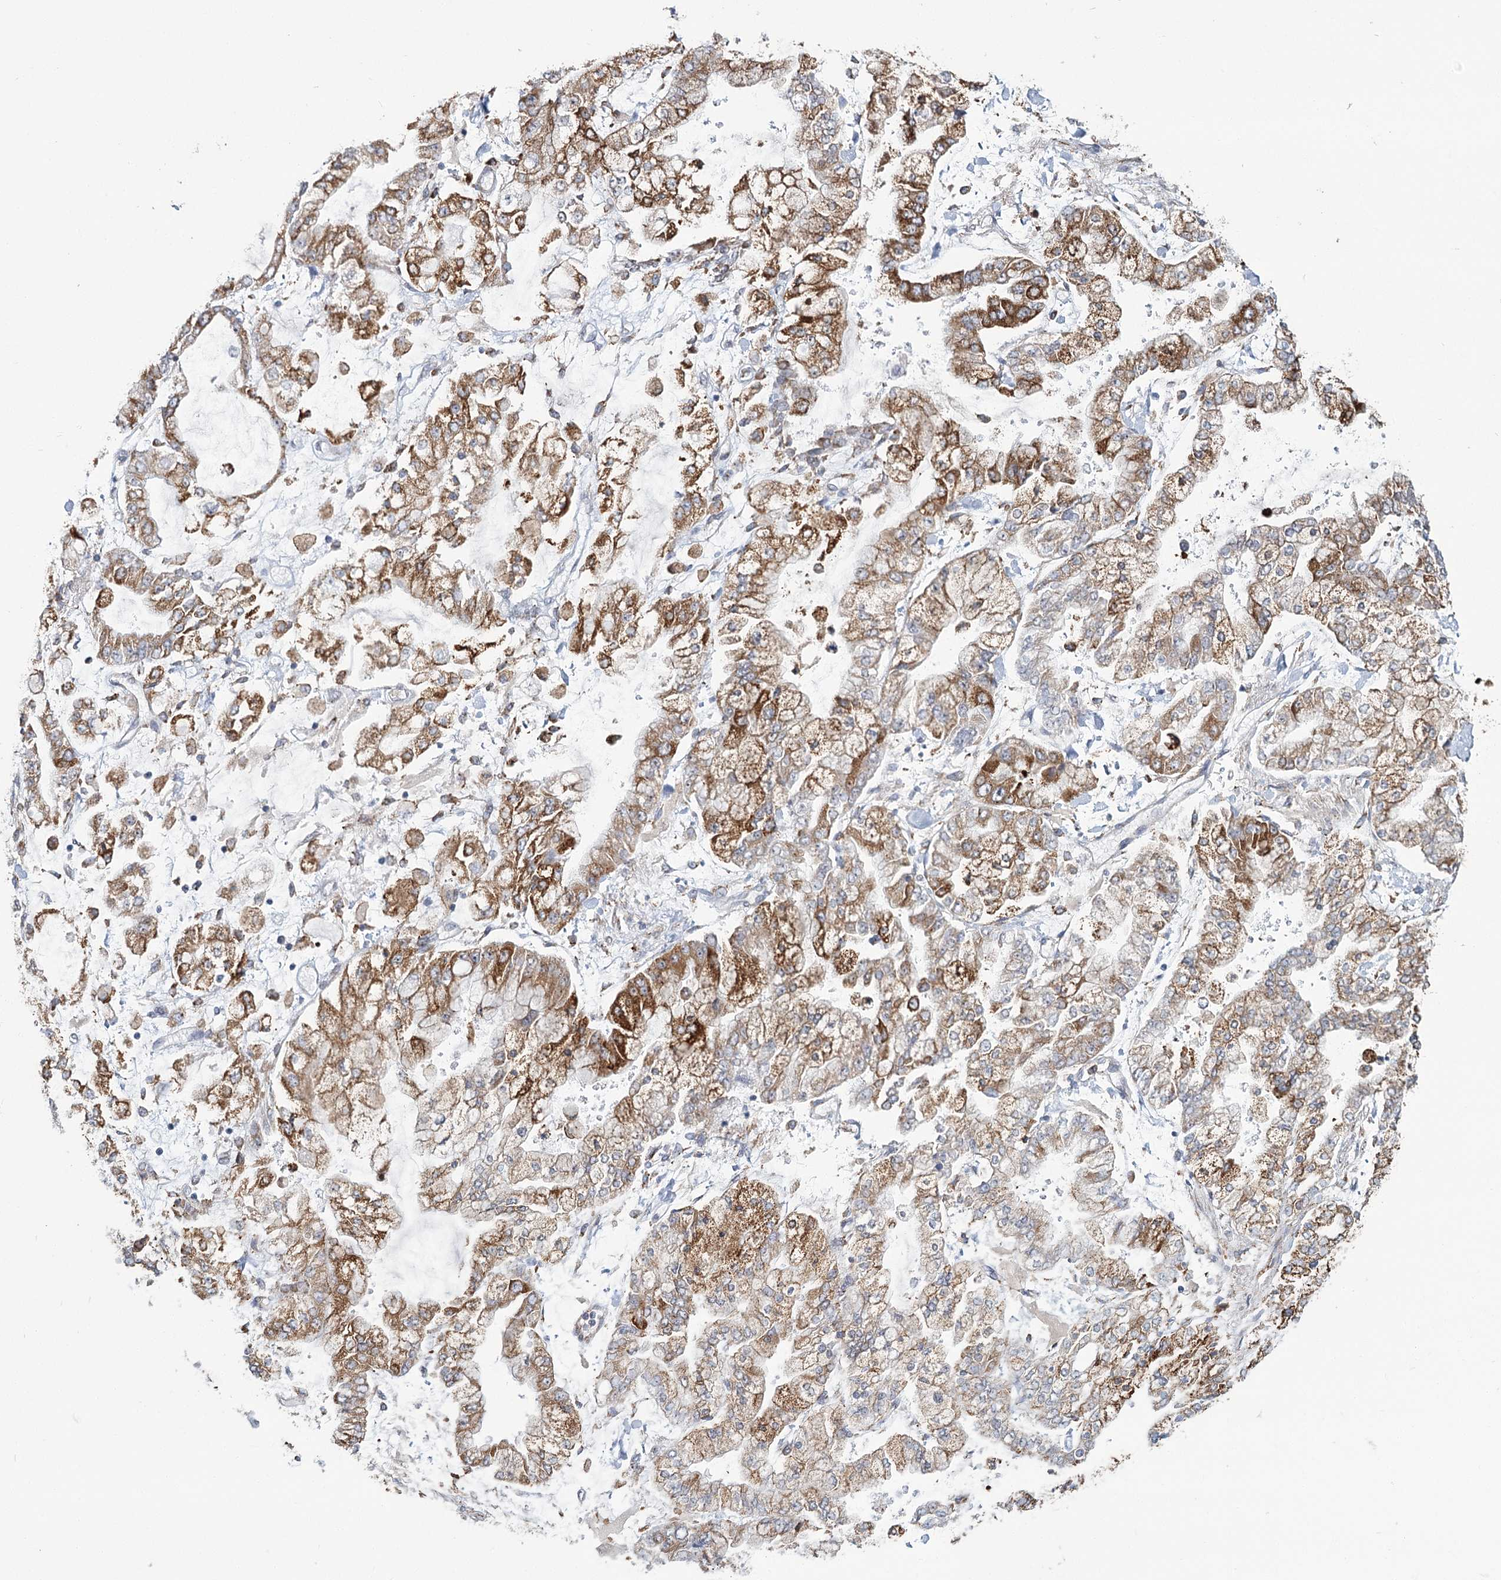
{"staining": {"intensity": "moderate", "quantity": ">75%", "location": "cytoplasmic/membranous"}, "tissue": "stomach cancer", "cell_type": "Tumor cells", "image_type": "cancer", "snomed": [{"axis": "morphology", "description": "Normal tissue, NOS"}, {"axis": "morphology", "description": "Adenocarcinoma, NOS"}, {"axis": "topography", "description": "Stomach, upper"}, {"axis": "topography", "description": "Stomach"}], "caption": "A brown stain labels moderate cytoplasmic/membranous positivity of a protein in human stomach cancer (adenocarcinoma) tumor cells.", "gene": "ZCCHC9", "patient": {"sex": "male", "age": 76}}